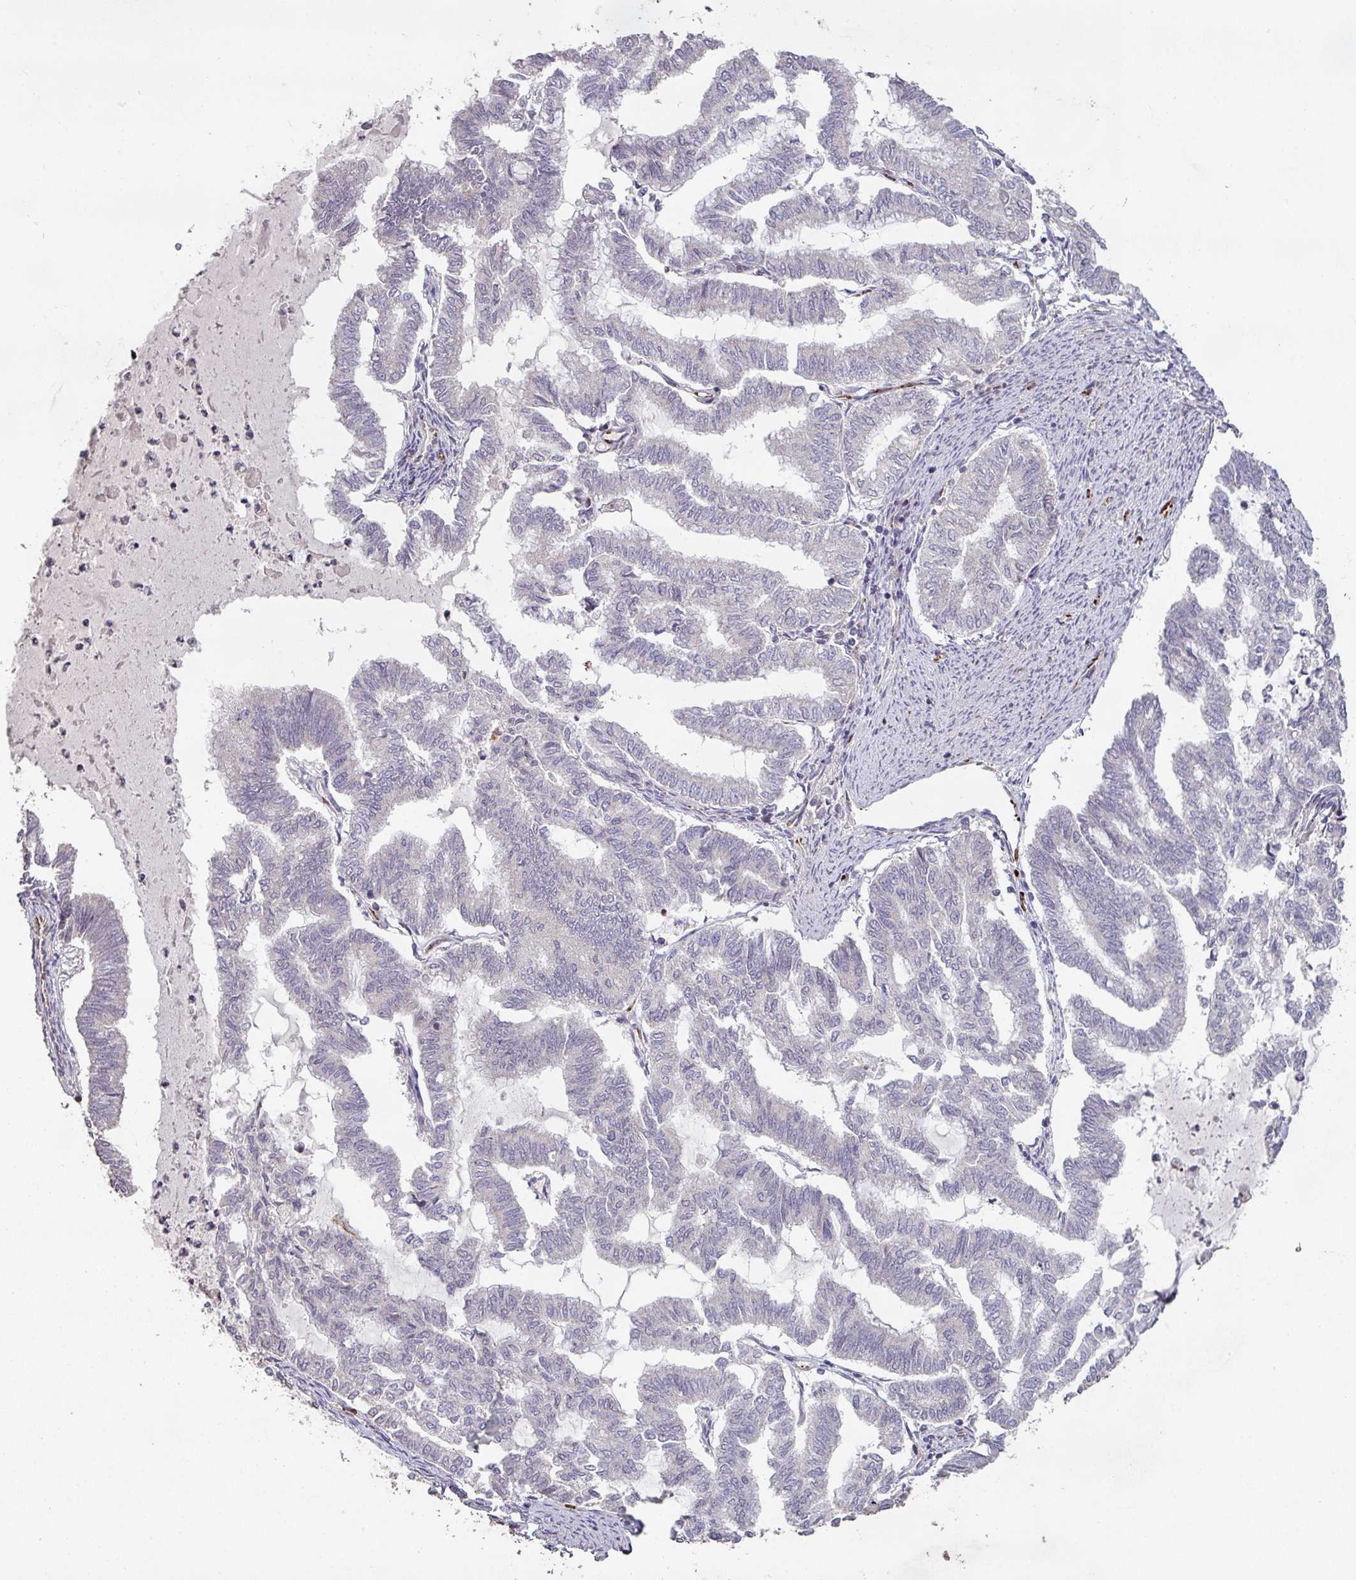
{"staining": {"intensity": "negative", "quantity": "none", "location": "none"}, "tissue": "endometrial cancer", "cell_type": "Tumor cells", "image_type": "cancer", "snomed": [{"axis": "morphology", "description": "Adenocarcinoma, NOS"}, {"axis": "topography", "description": "Endometrium"}], "caption": "Immunohistochemistry (IHC) of human endometrial adenocarcinoma displays no positivity in tumor cells.", "gene": "RPL23A", "patient": {"sex": "female", "age": 79}}